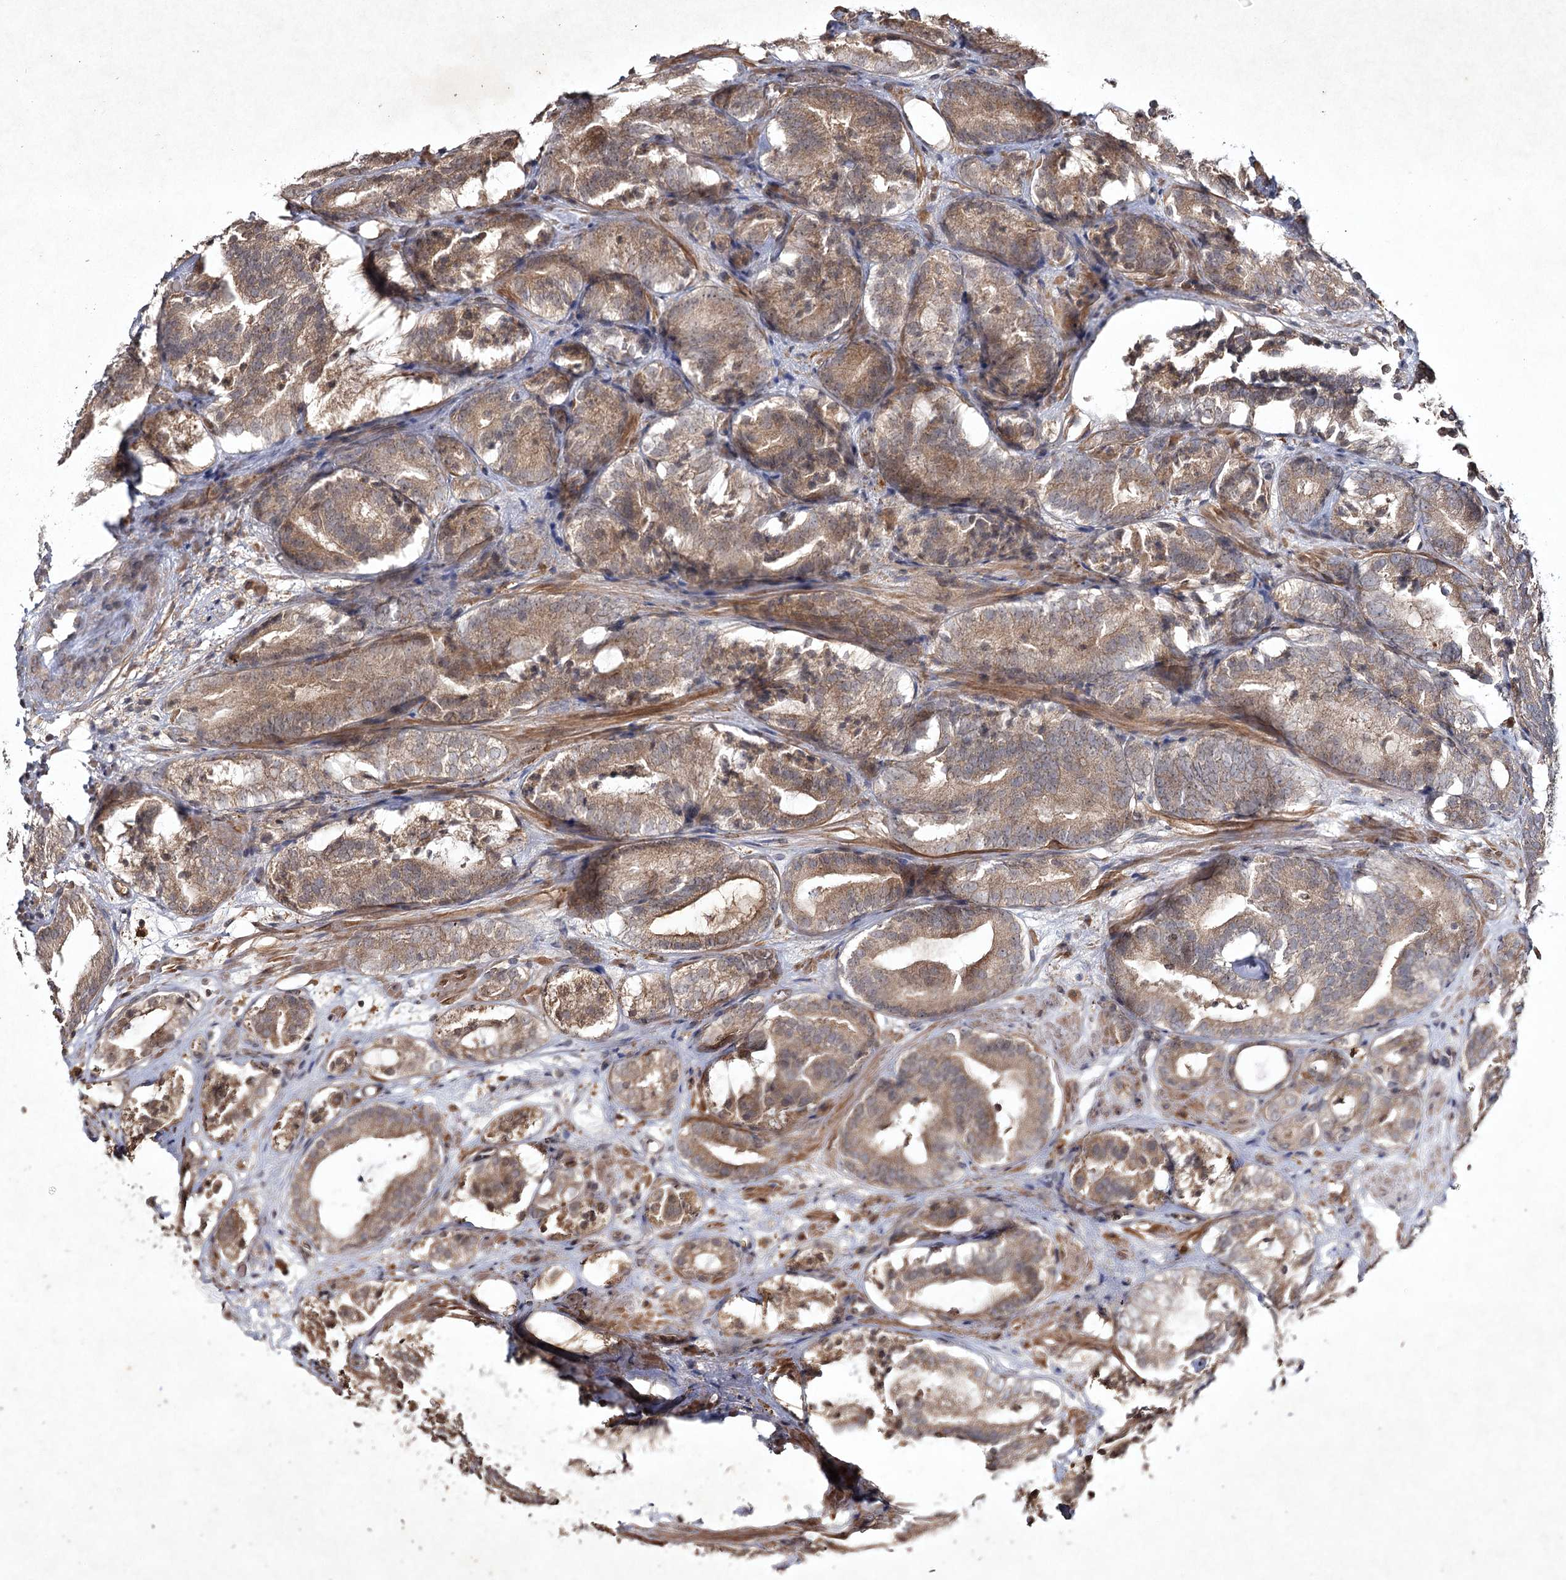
{"staining": {"intensity": "moderate", "quantity": "25%-75%", "location": "cytoplasmic/membranous"}, "tissue": "prostate cancer", "cell_type": "Tumor cells", "image_type": "cancer", "snomed": [{"axis": "morphology", "description": "Adenocarcinoma, High grade"}, {"axis": "topography", "description": "Prostate"}], "caption": "A high-resolution histopathology image shows IHC staining of prostate high-grade adenocarcinoma, which exhibits moderate cytoplasmic/membranous expression in about 25%-75% of tumor cells.", "gene": "CYP2B6", "patient": {"sex": "male", "age": 57}}